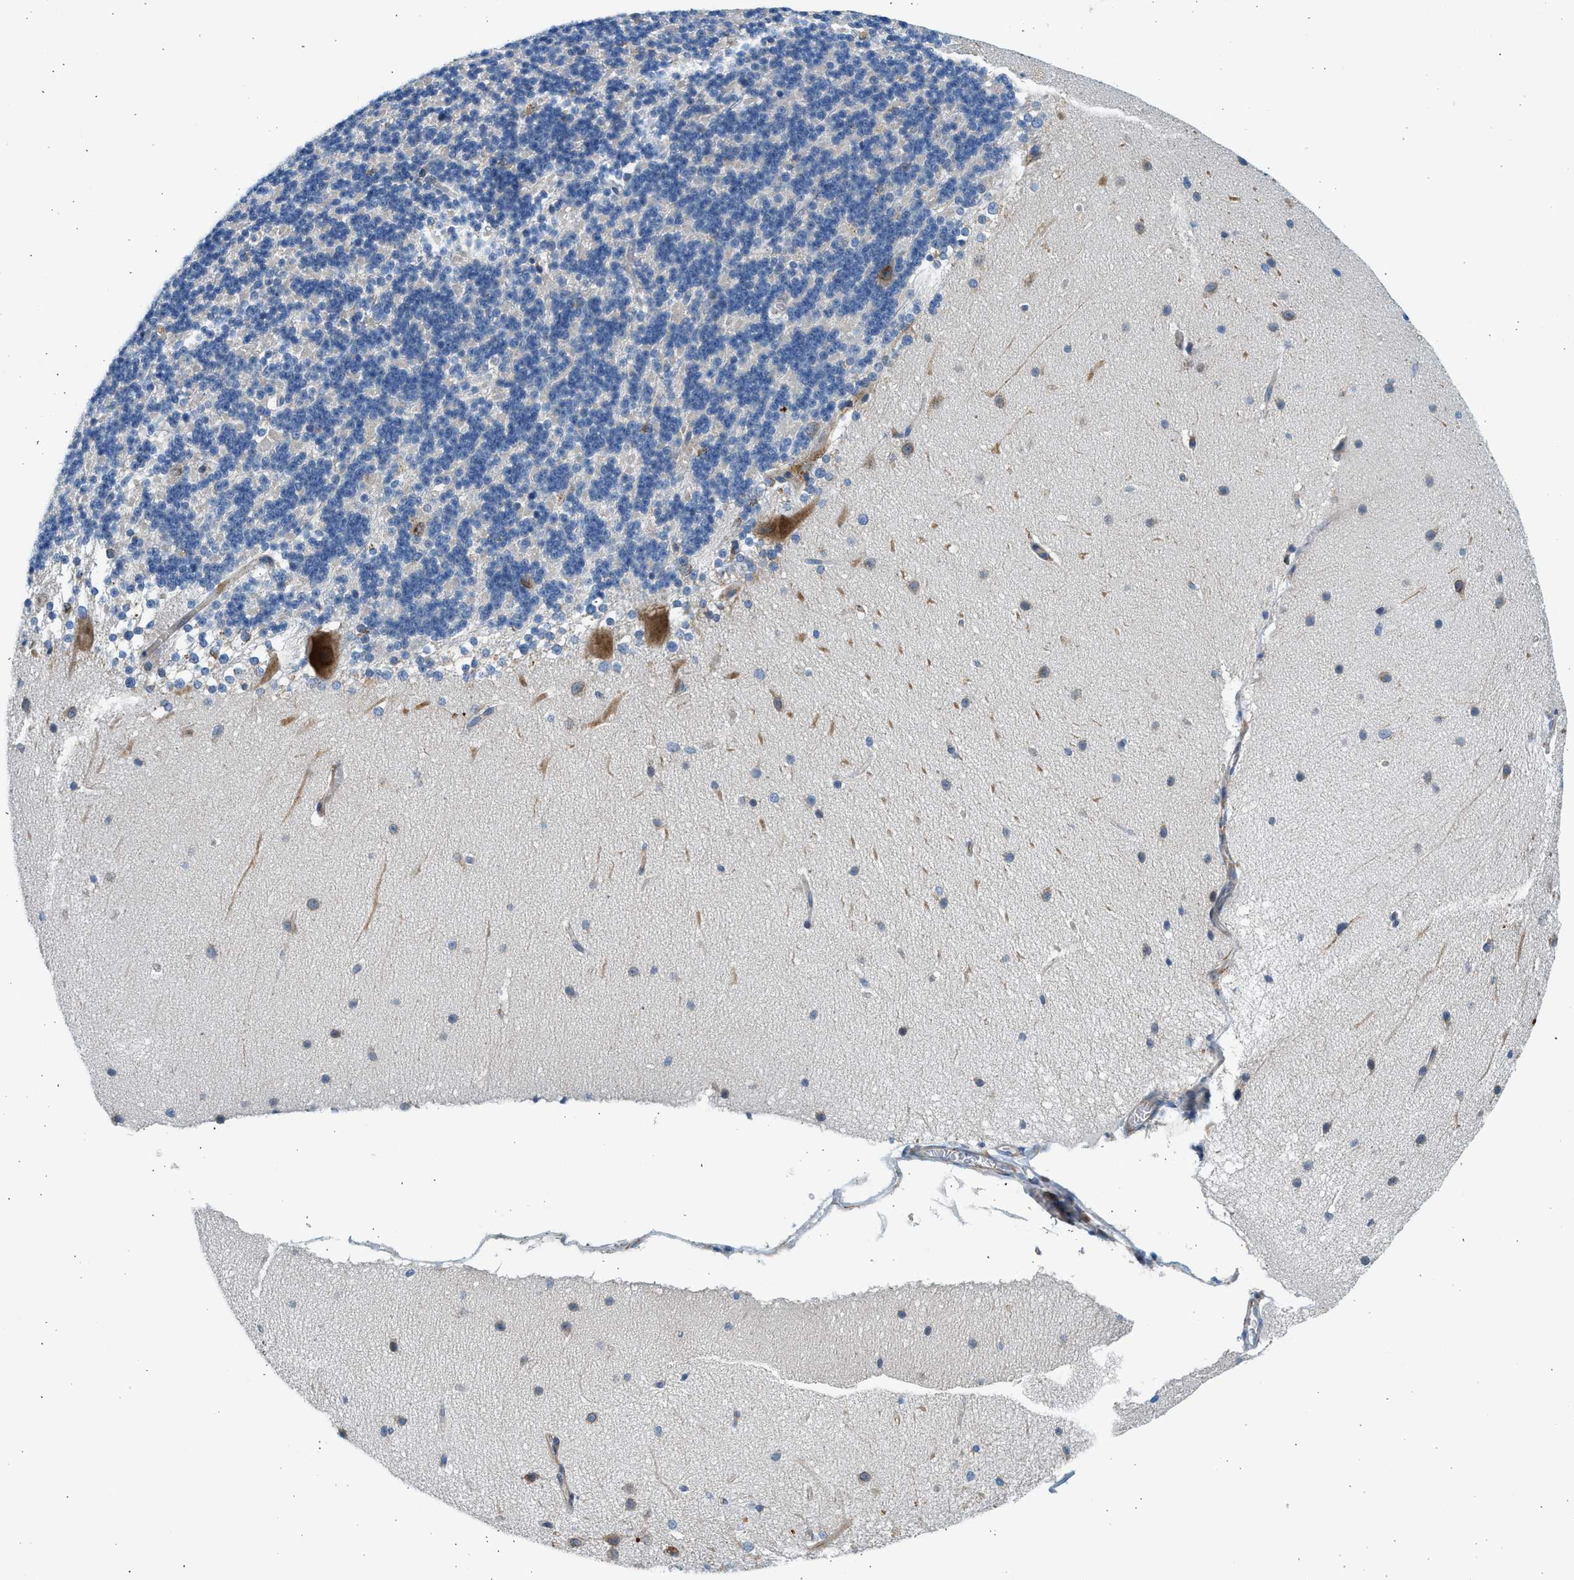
{"staining": {"intensity": "weak", "quantity": "<25%", "location": "cytoplasmic/membranous"}, "tissue": "cerebellum", "cell_type": "Cells in granular layer", "image_type": "normal", "snomed": [{"axis": "morphology", "description": "Normal tissue, NOS"}, {"axis": "topography", "description": "Cerebellum"}], "caption": "Cells in granular layer are negative for brown protein staining in benign cerebellum. (Stains: DAB (3,3'-diaminobenzidine) immunohistochemistry (IHC) with hematoxylin counter stain, Microscopy: brightfield microscopy at high magnification).", "gene": "CNTN6", "patient": {"sex": "female", "age": 19}}